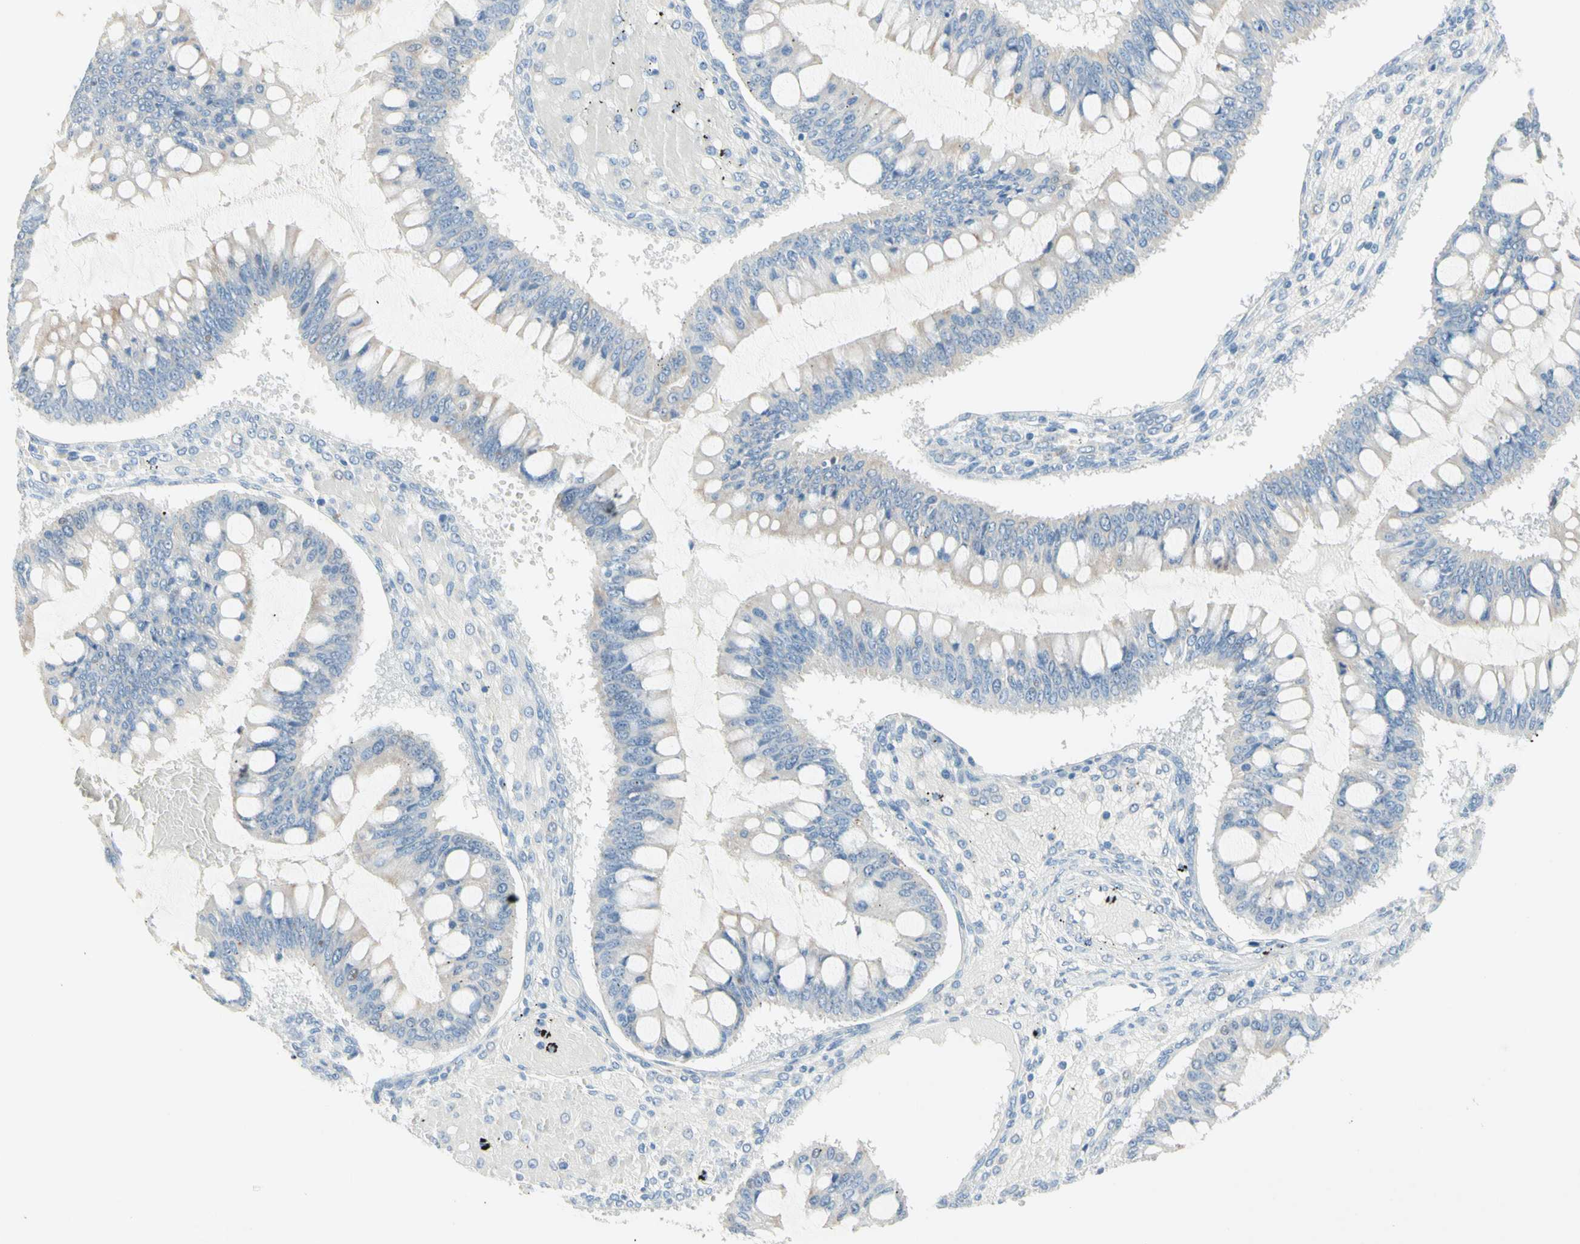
{"staining": {"intensity": "weak", "quantity": "25%-75%", "location": "cytoplasmic/membranous"}, "tissue": "ovarian cancer", "cell_type": "Tumor cells", "image_type": "cancer", "snomed": [{"axis": "morphology", "description": "Cystadenocarcinoma, mucinous, NOS"}, {"axis": "topography", "description": "Ovary"}], "caption": "Ovarian cancer tissue displays weak cytoplasmic/membranous expression in about 25%-75% of tumor cells The staining is performed using DAB (3,3'-diaminobenzidine) brown chromogen to label protein expression. The nuclei are counter-stained blue using hematoxylin.", "gene": "MFF", "patient": {"sex": "female", "age": 73}}